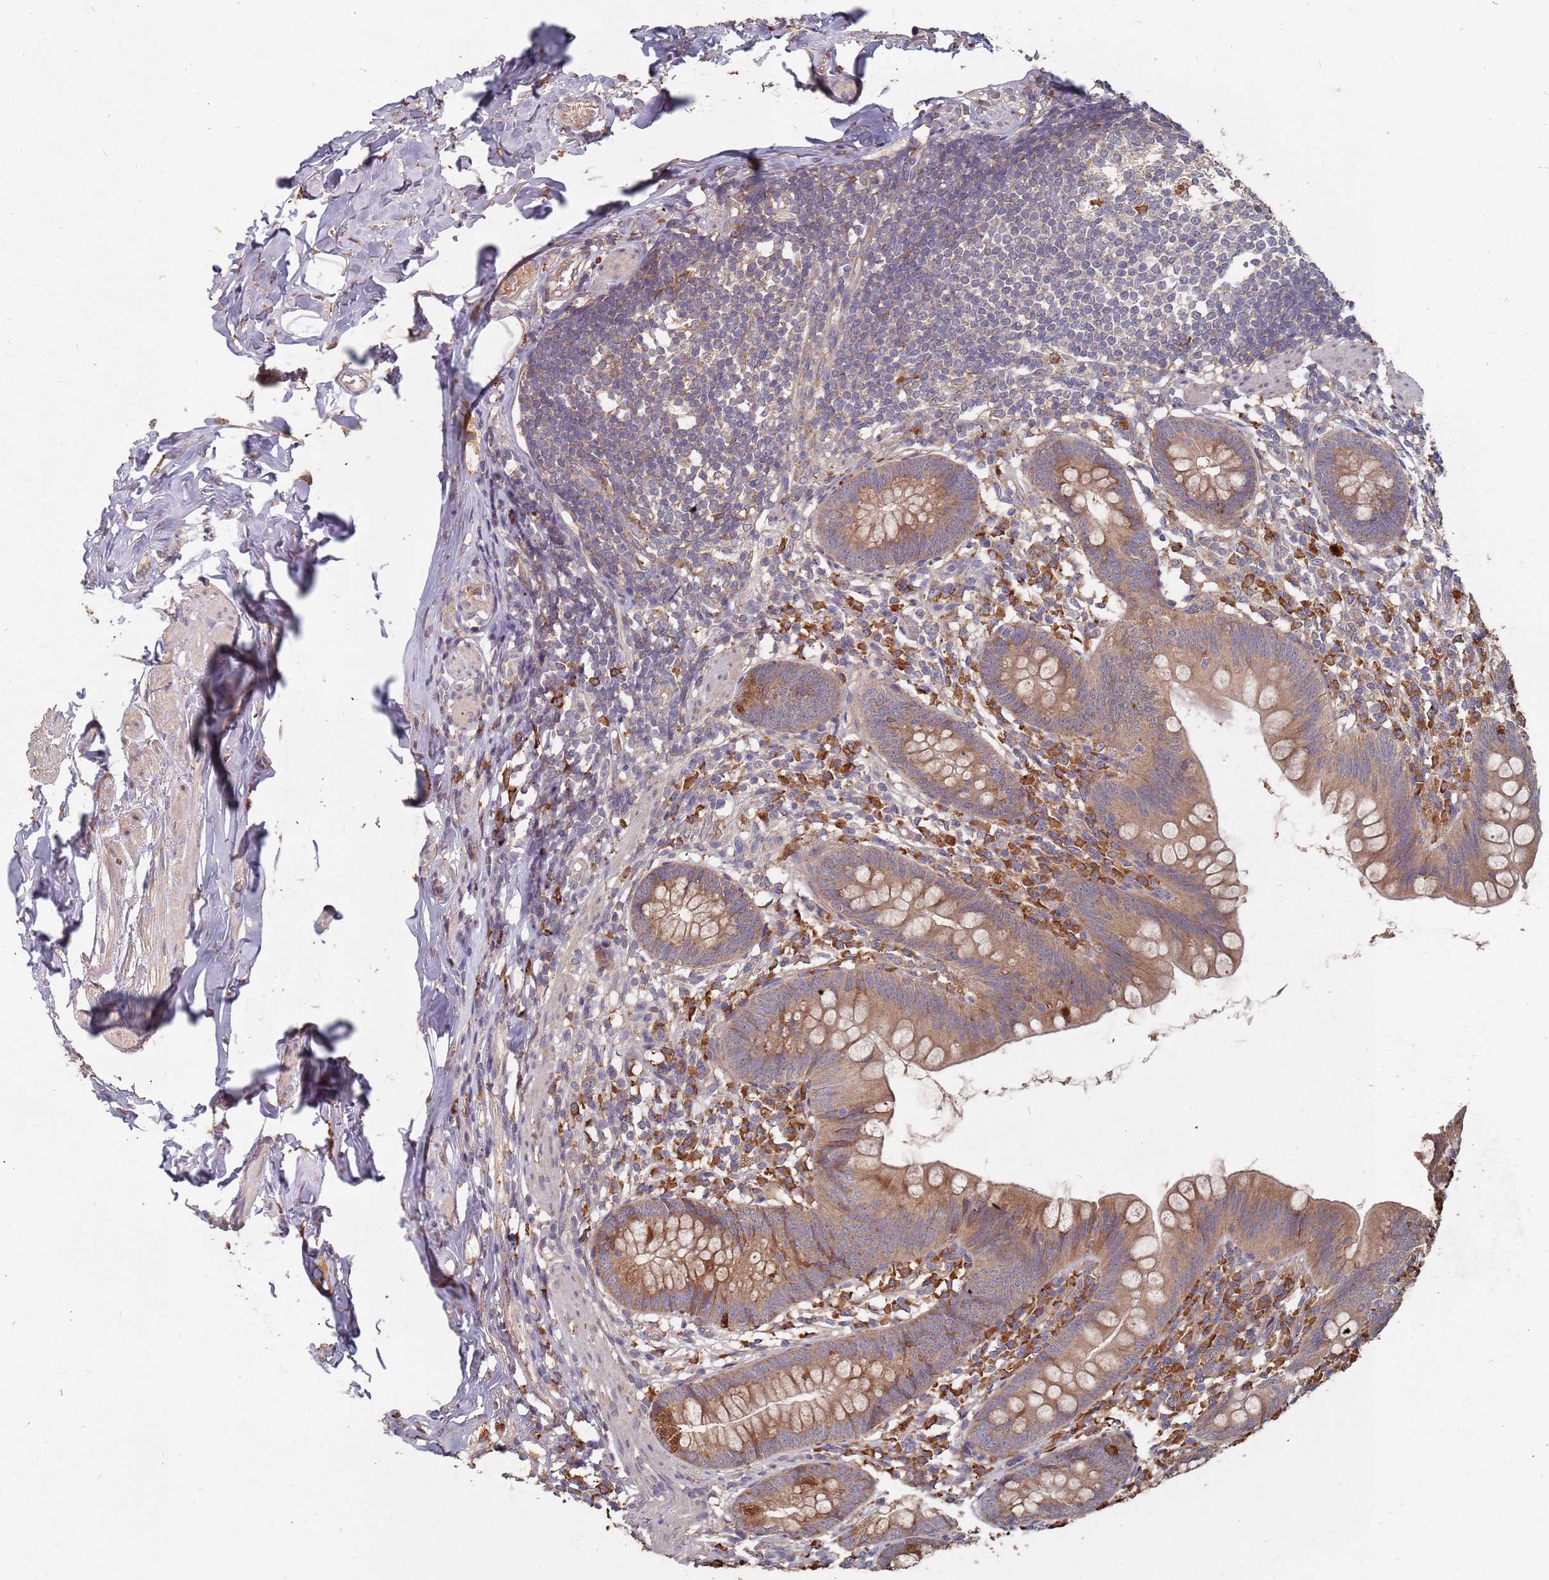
{"staining": {"intensity": "moderate", "quantity": ">75%", "location": "cytoplasmic/membranous"}, "tissue": "appendix", "cell_type": "Glandular cells", "image_type": "normal", "snomed": [{"axis": "morphology", "description": "Normal tissue, NOS"}, {"axis": "topography", "description": "Appendix"}], "caption": "Appendix stained for a protein (brown) exhibits moderate cytoplasmic/membranous positive positivity in approximately >75% of glandular cells.", "gene": "ATG5", "patient": {"sex": "female", "age": 62}}